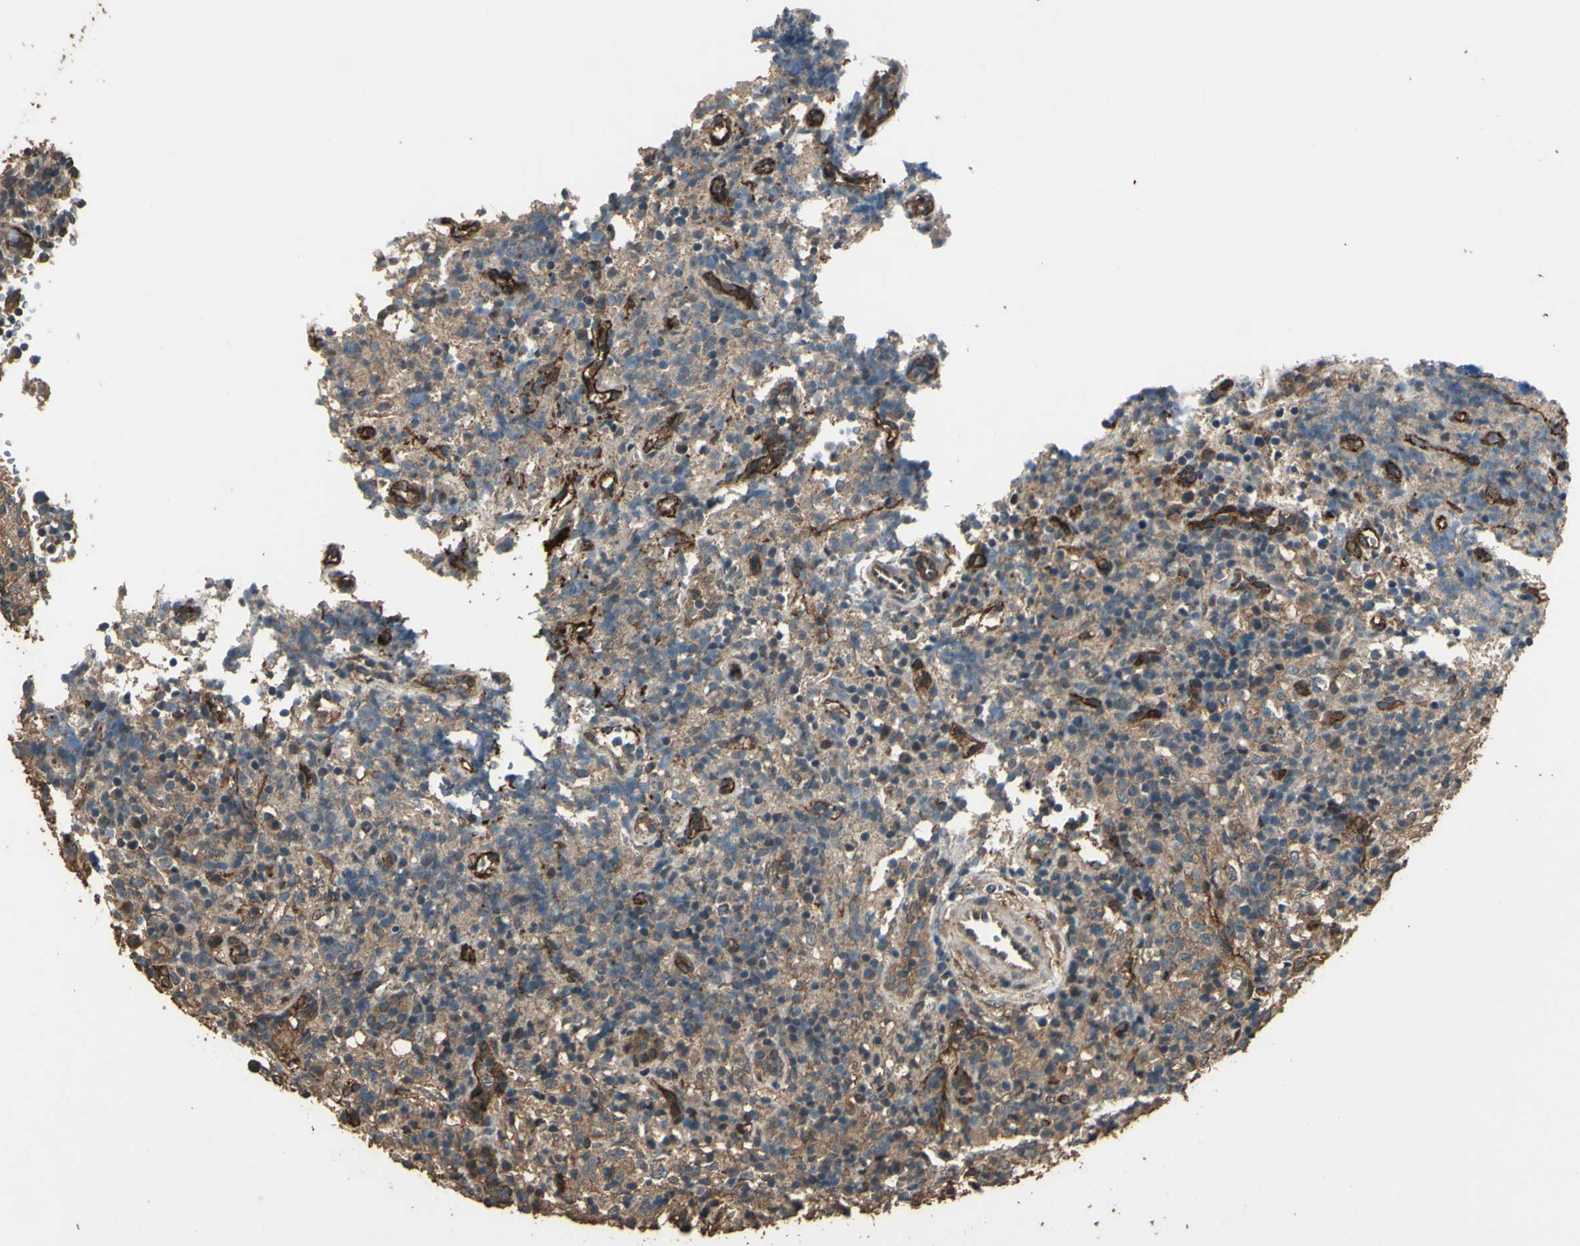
{"staining": {"intensity": "moderate", "quantity": ">75%", "location": "cytoplasmic/membranous"}, "tissue": "lymphoma", "cell_type": "Tumor cells", "image_type": "cancer", "snomed": [{"axis": "morphology", "description": "Malignant lymphoma, non-Hodgkin's type, High grade"}, {"axis": "topography", "description": "Lymph node"}], "caption": "There is medium levels of moderate cytoplasmic/membranous positivity in tumor cells of high-grade malignant lymphoma, non-Hodgkin's type, as demonstrated by immunohistochemical staining (brown color).", "gene": "TSPO", "patient": {"sex": "female", "age": 76}}